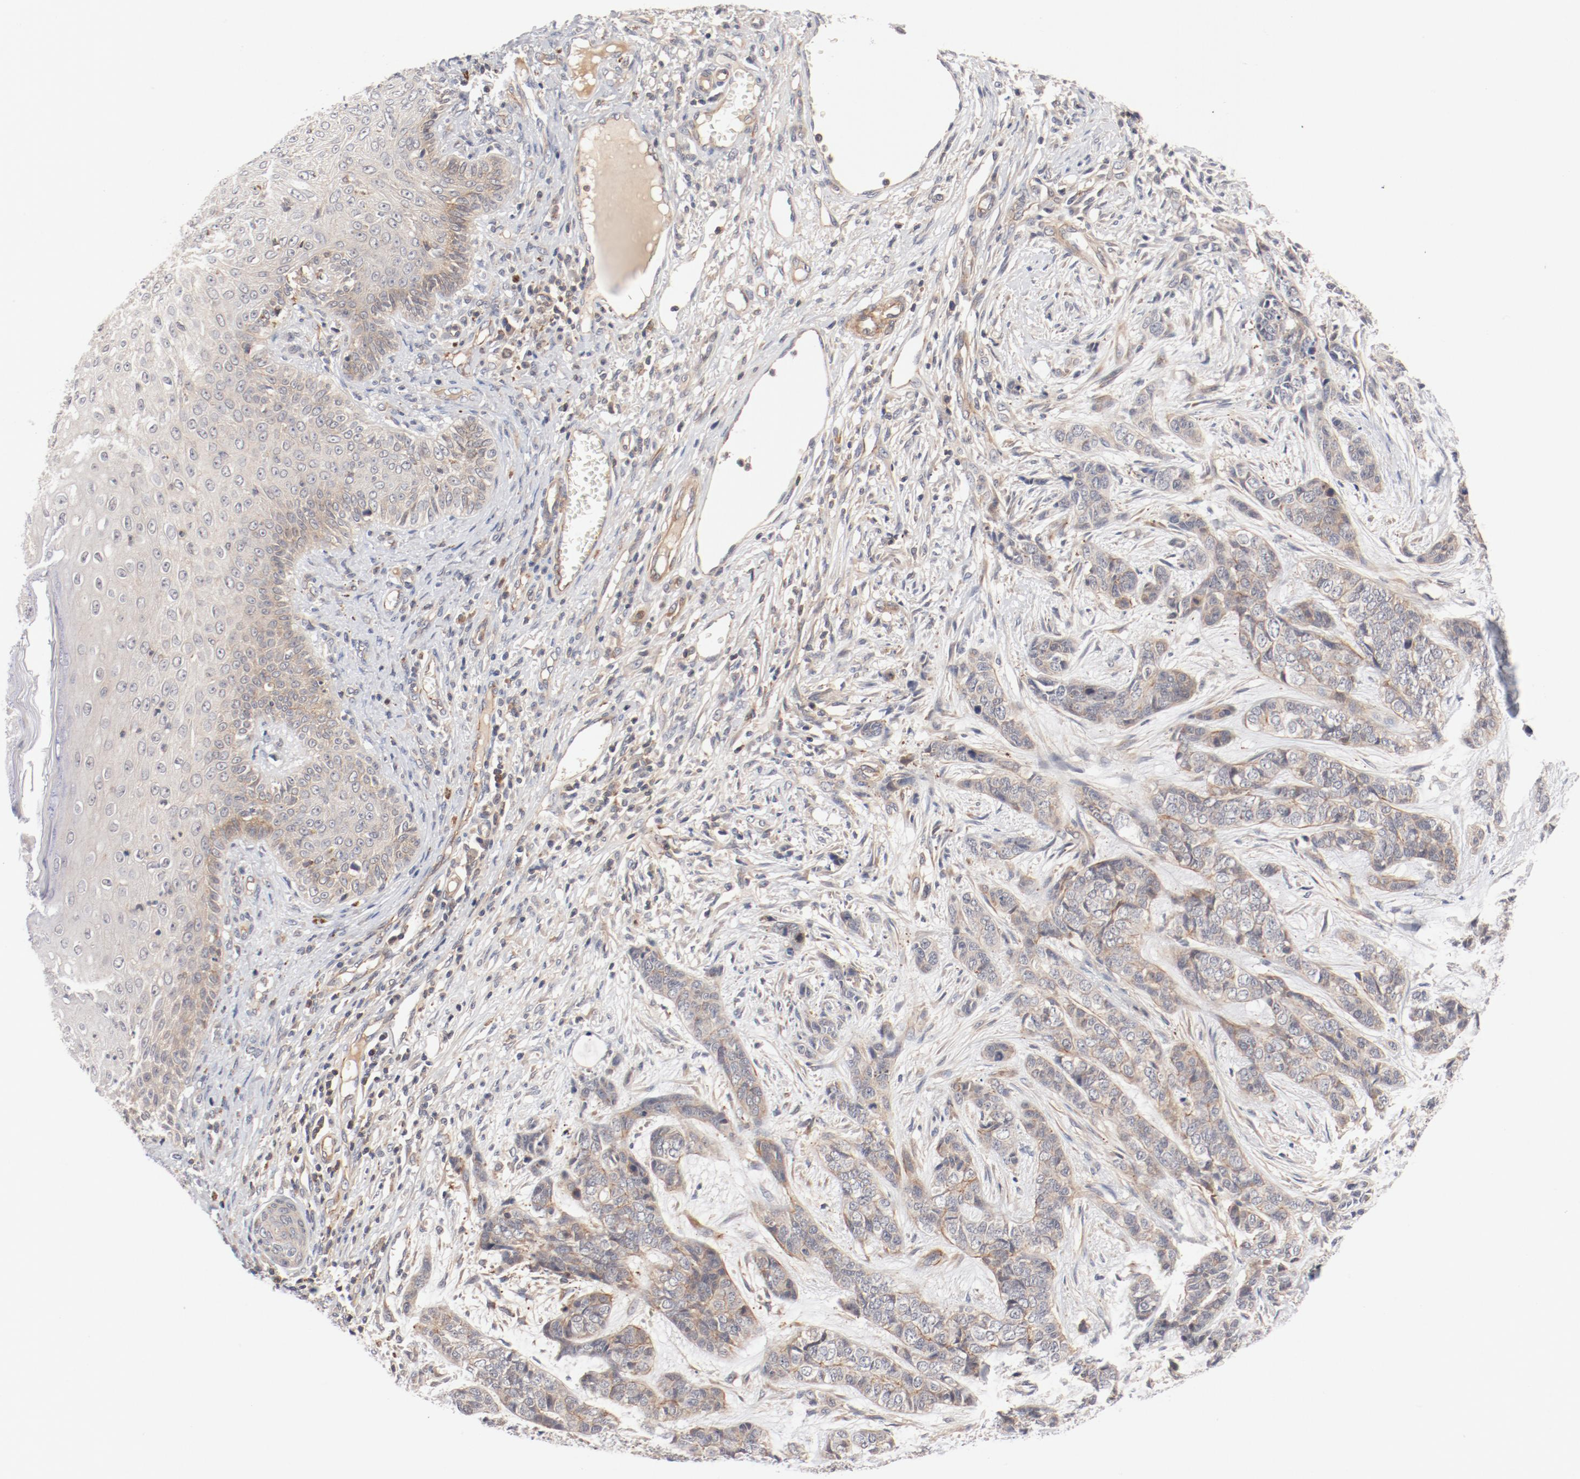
{"staining": {"intensity": "moderate", "quantity": "25%-75%", "location": "cytoplasmic/membranous"}, "tissue": "skin cancer", "cell_type": "Tumor cells", "image_type": "cancer", "snomed": [{"axis": "morphology", "description": "Basal cell carcinoma"}, {"axis": "topography", "description": "Skin"}], "caption": "Skin basal cell carcinoma stained with a protein marker displays moderate staining in tumor cells.", "gene": "ZNF267", "patient": {"sex": "female", "age": 64}}